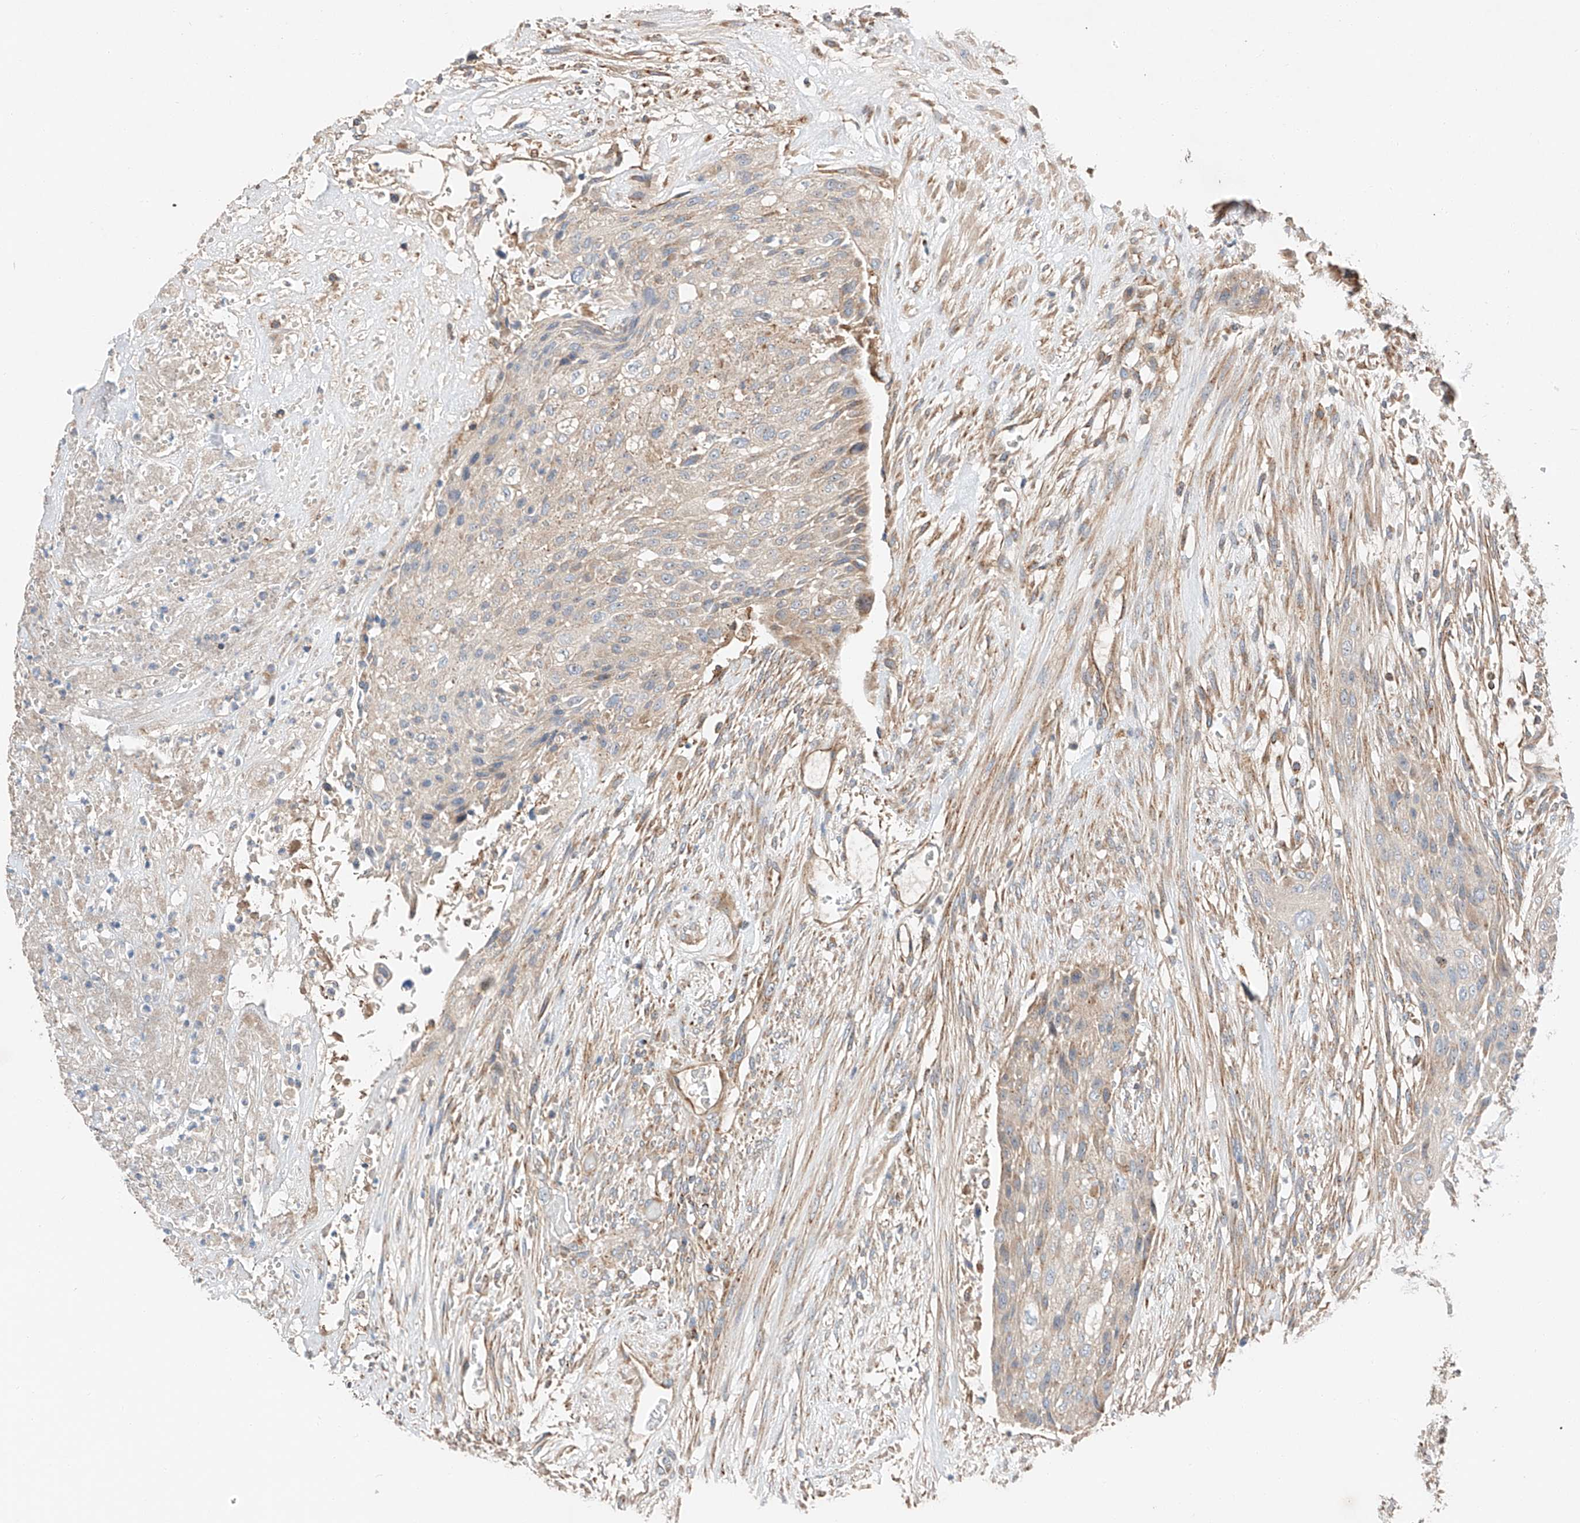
{"staining": {"intensity": "negative", "quantity": "none", "location": "none"}, "tissue": "urothelial cancer", "cell_type": "Tumor cells", "image_type": "cancer", "snomed": [{"axis": "morphology", "description": "Urothelial carcinoma, High grade"}, {"axis": "topography", "description": "Urinary bladder"}], "caption": "The immunohistochemistry photomicrograph has no significant positivity in tumor cells of urothelial cancer tissue.", "gene": "RUSC1", "patient": {"sex": "male", "age": 35}}